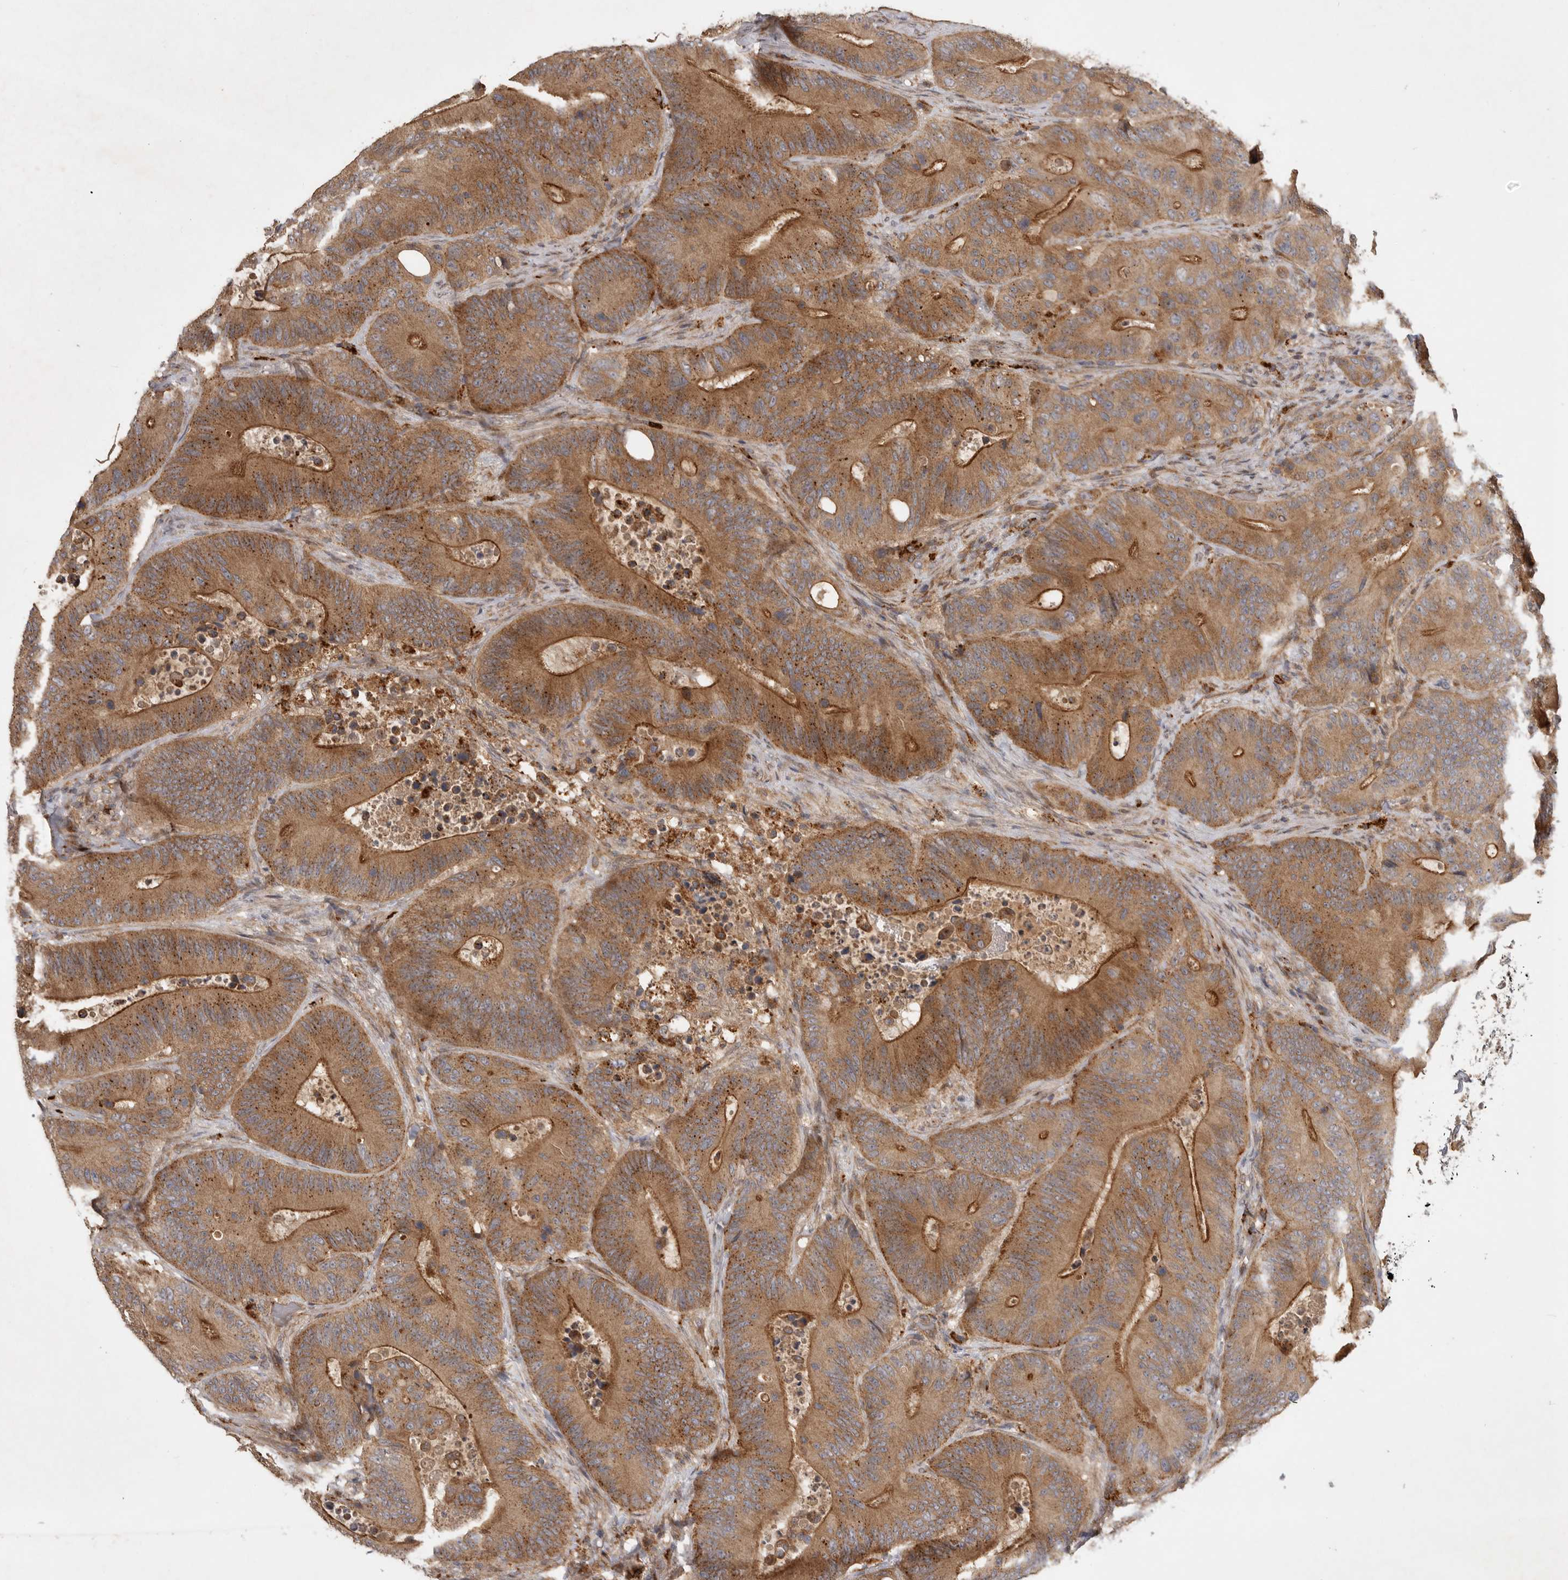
{"staining": {"intensity": "moderate", "quantity": ">75%", "location": "cytoplasmic/membranous"}, "tissue": "colorectal cancer", "cell_type": "Tumor cells", "image_type": "cancer", "snomed": [{"axis": "morphology", "description": "Adenocarcinoma, NOS"}, {"axis": "topography", "description": "Colon"}], "caption": "Moderate cytoplasmic/membranous staining is seen in about >75% of tumor cells in colorectal cancer (adenocarcinoma).", "gene": "ZNF232", "patient": {"sex": "male", "age": 83}}